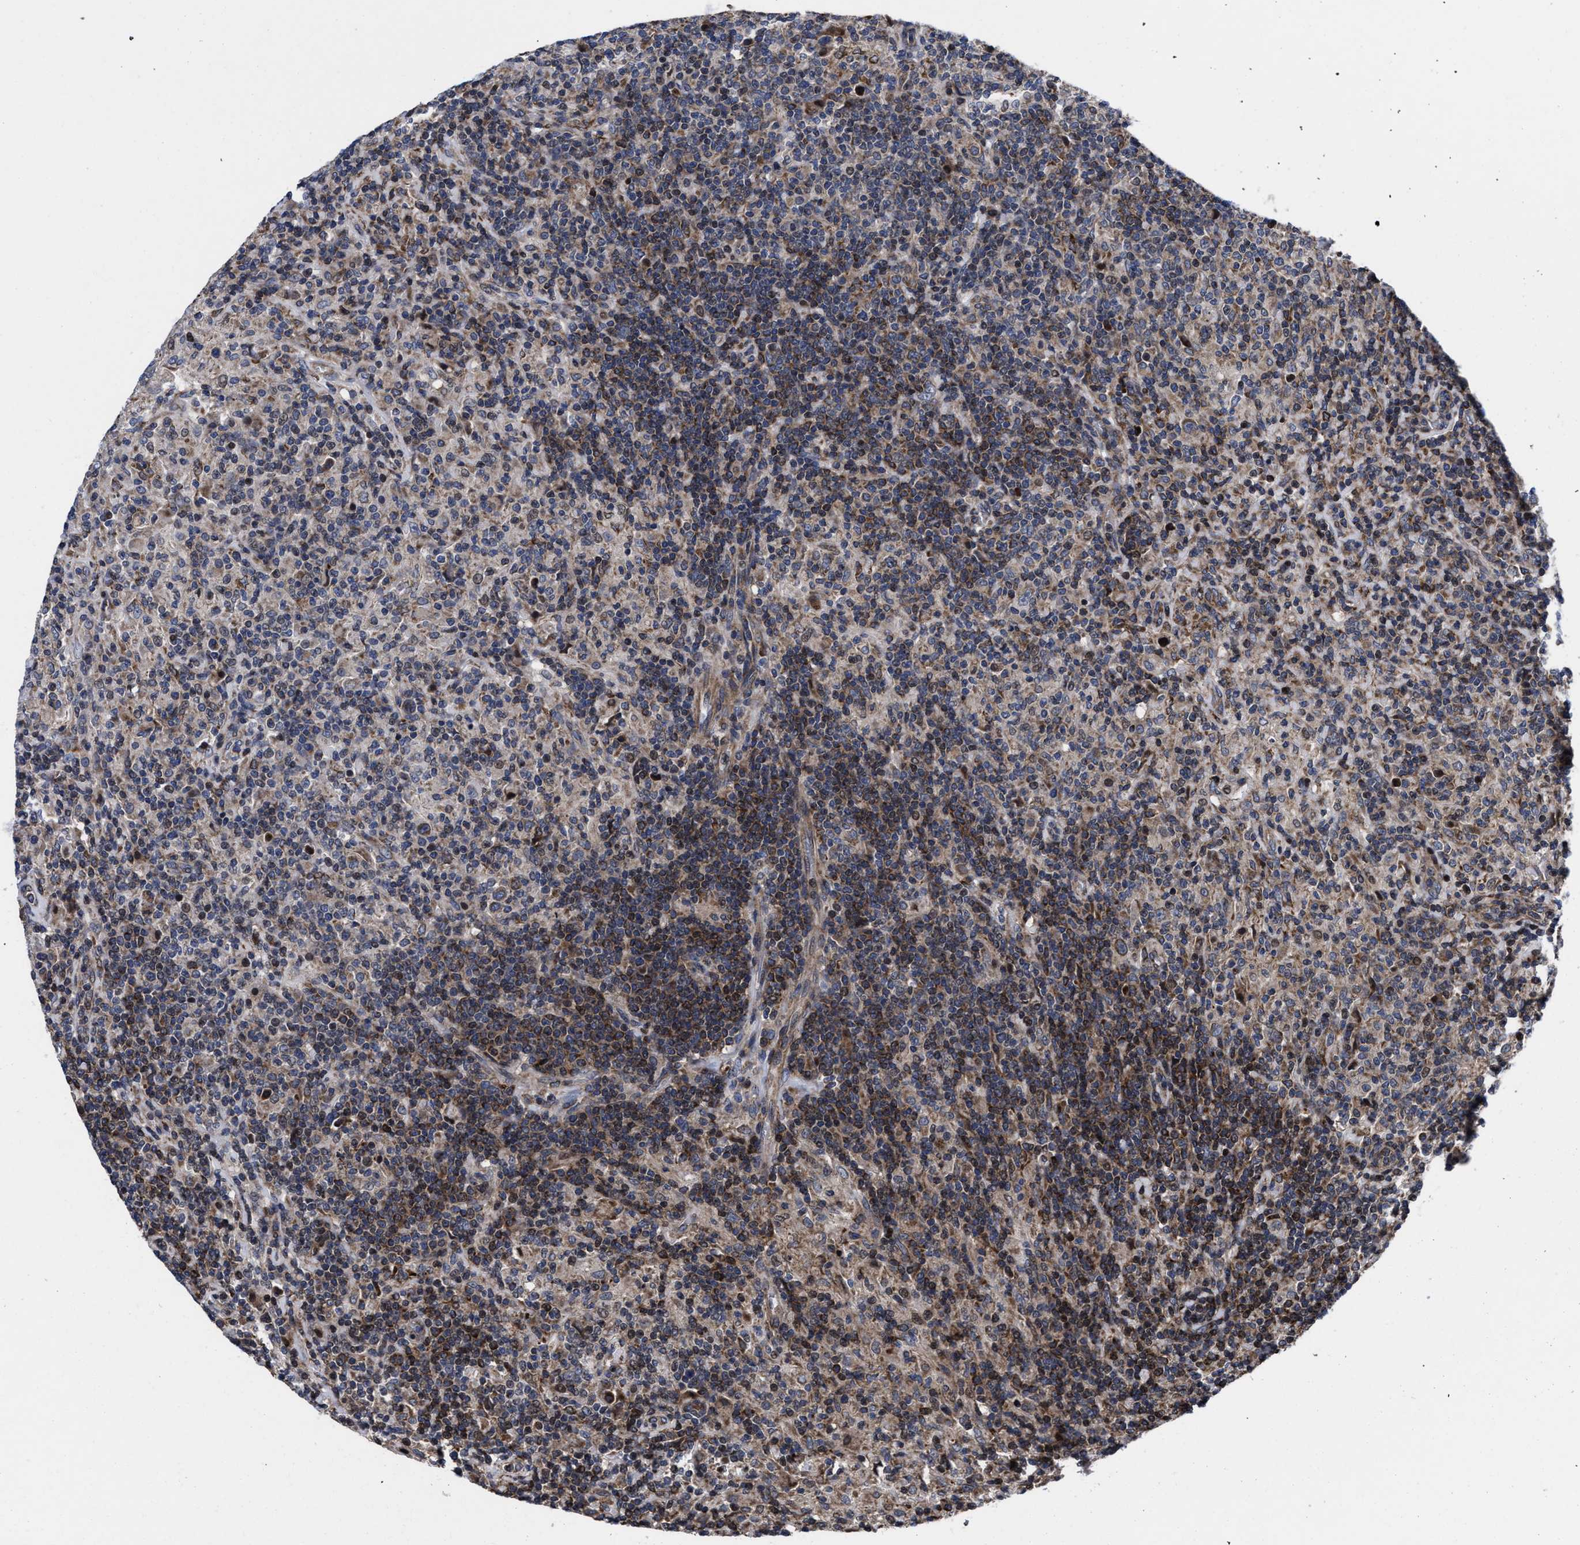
{"staining": {"intensity": "weak", "quantity": "25%-75%", "location": "cytoplasmic/membranous"}, "tissue": "lymphoma", "cell_type": "Tumor cells", "image_type": "cancer", "snomed": [{"axis": "morphology", "description": "Hodgkin's disease, NOS"}, {"axis": "topography", "description": "Lymph node"}], "caption": "High-power microscopy captured an immunohistochemistry image of lymphoma, revealing weak cytoplasmic/membranous expression in about 25%-75% of tumor cells. (Stains: DAB (3,3'-diaminobenzidine) in brown, nuclei in blue, Microscopy: brightfield microscopy at high magnification).", "gene": "MRPL50", "patient": {"sex": "male", "age": 70}}